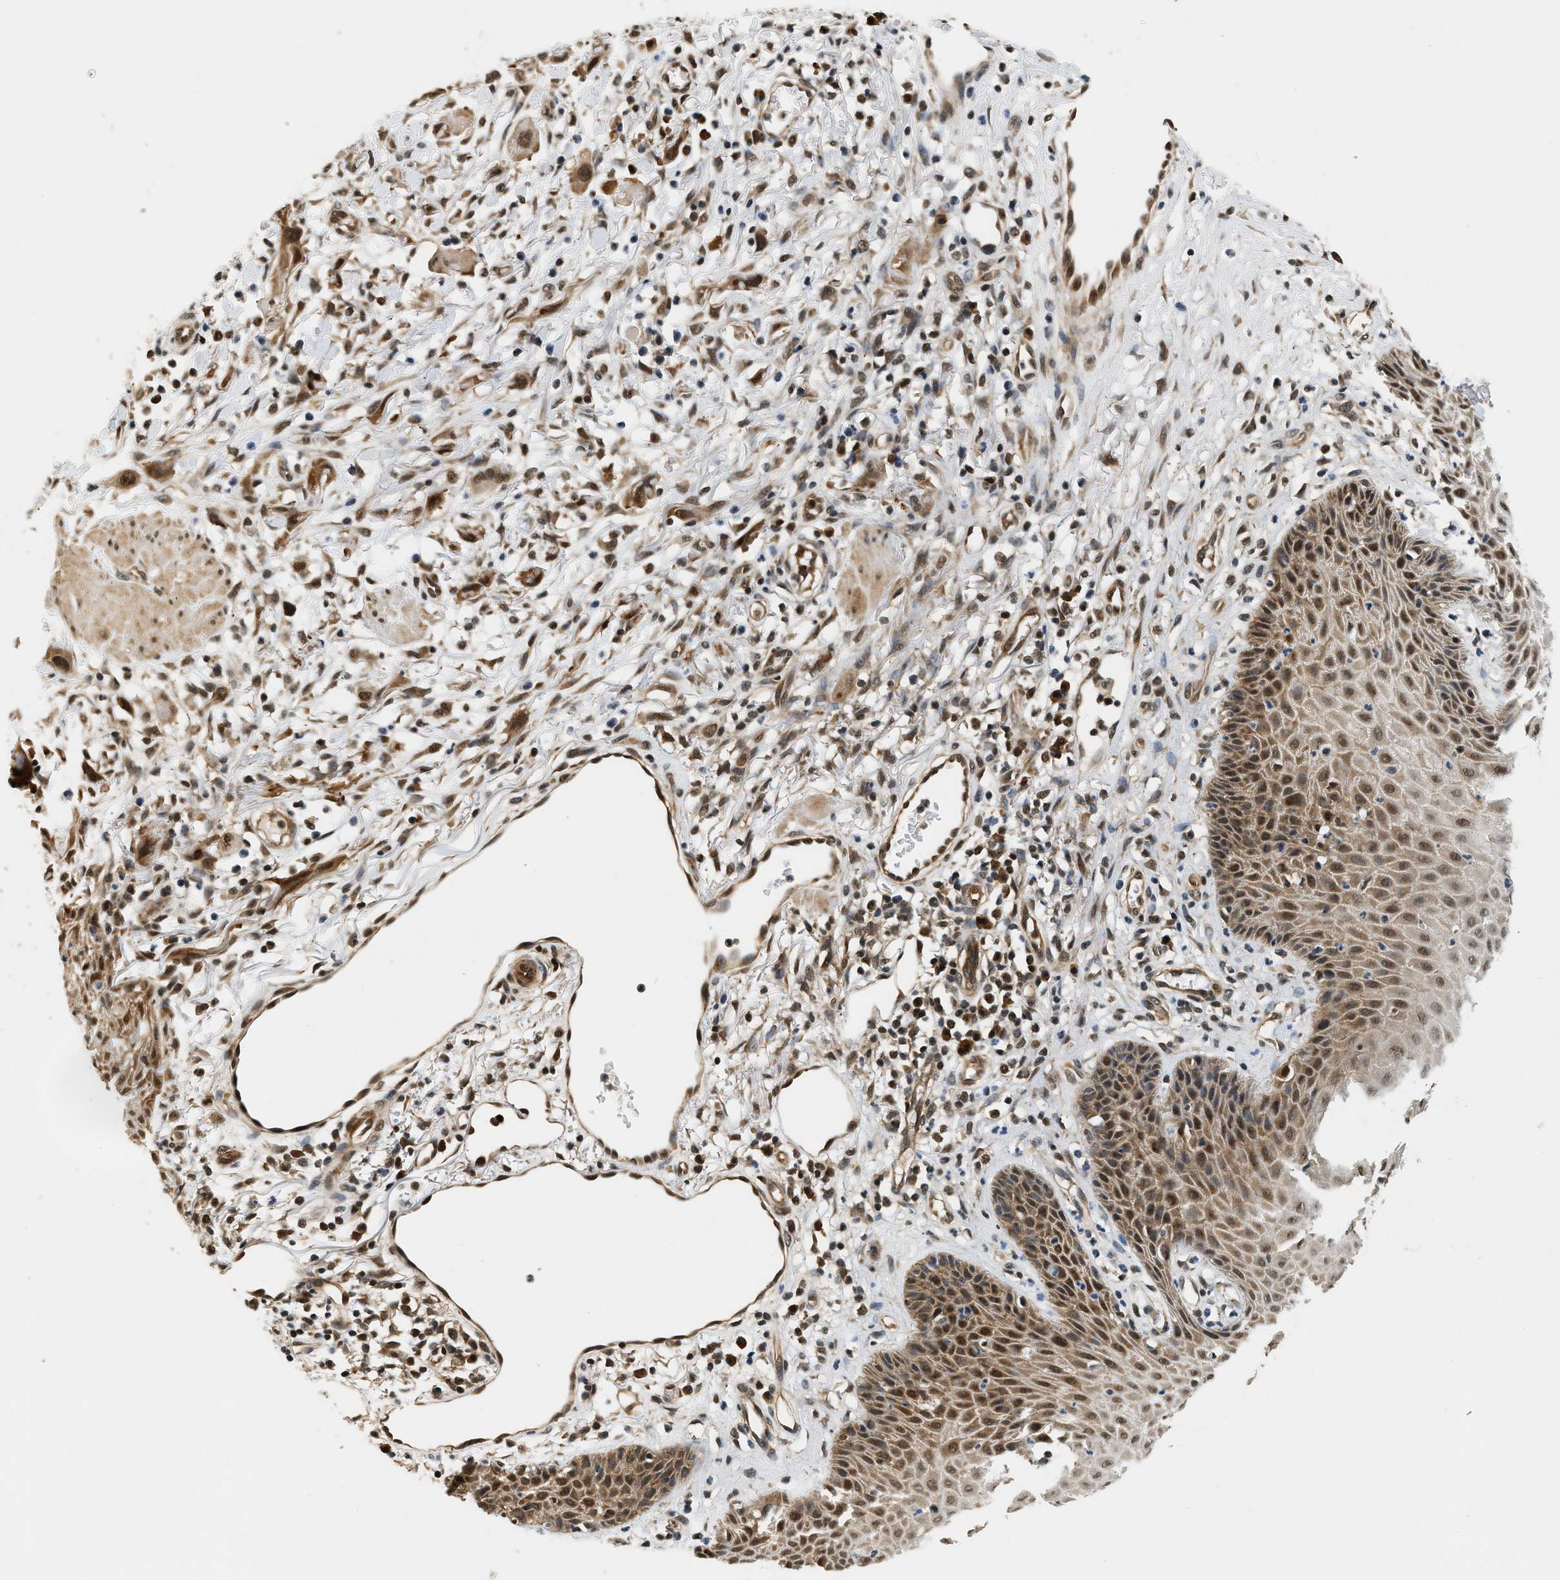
{"staining": {"intensity": "strong", "quantity": "25%-75%", "location": "cytoplasmic/membranous,nuclear"}, "tissue": "skin cancer", "cell_type": "Tumor cells", "image_type": "cancer", "snomed": [{"axis": "morphology", "description": "Normal tissue, NOS"}, {"axis": "morphology", "description": "Squamous cell carcinoma, NOS"}, {"axis": "topography", "description": "Skin"}], "caption": "Brown immunohistochemical staining in squamous cell carcinoma (skin) shows strong cytoplasmic/membranous and nuclear staining in about 25%-75% of tumor cells. The staining is performed using DAB (3,3'-diaminobenzidine) brown chromogen to label protein expression. The nuclei are counter-stained blue using hematoxylin.", "gene": "PSMD3", "patient": {"sex": "female", "age": 59}}